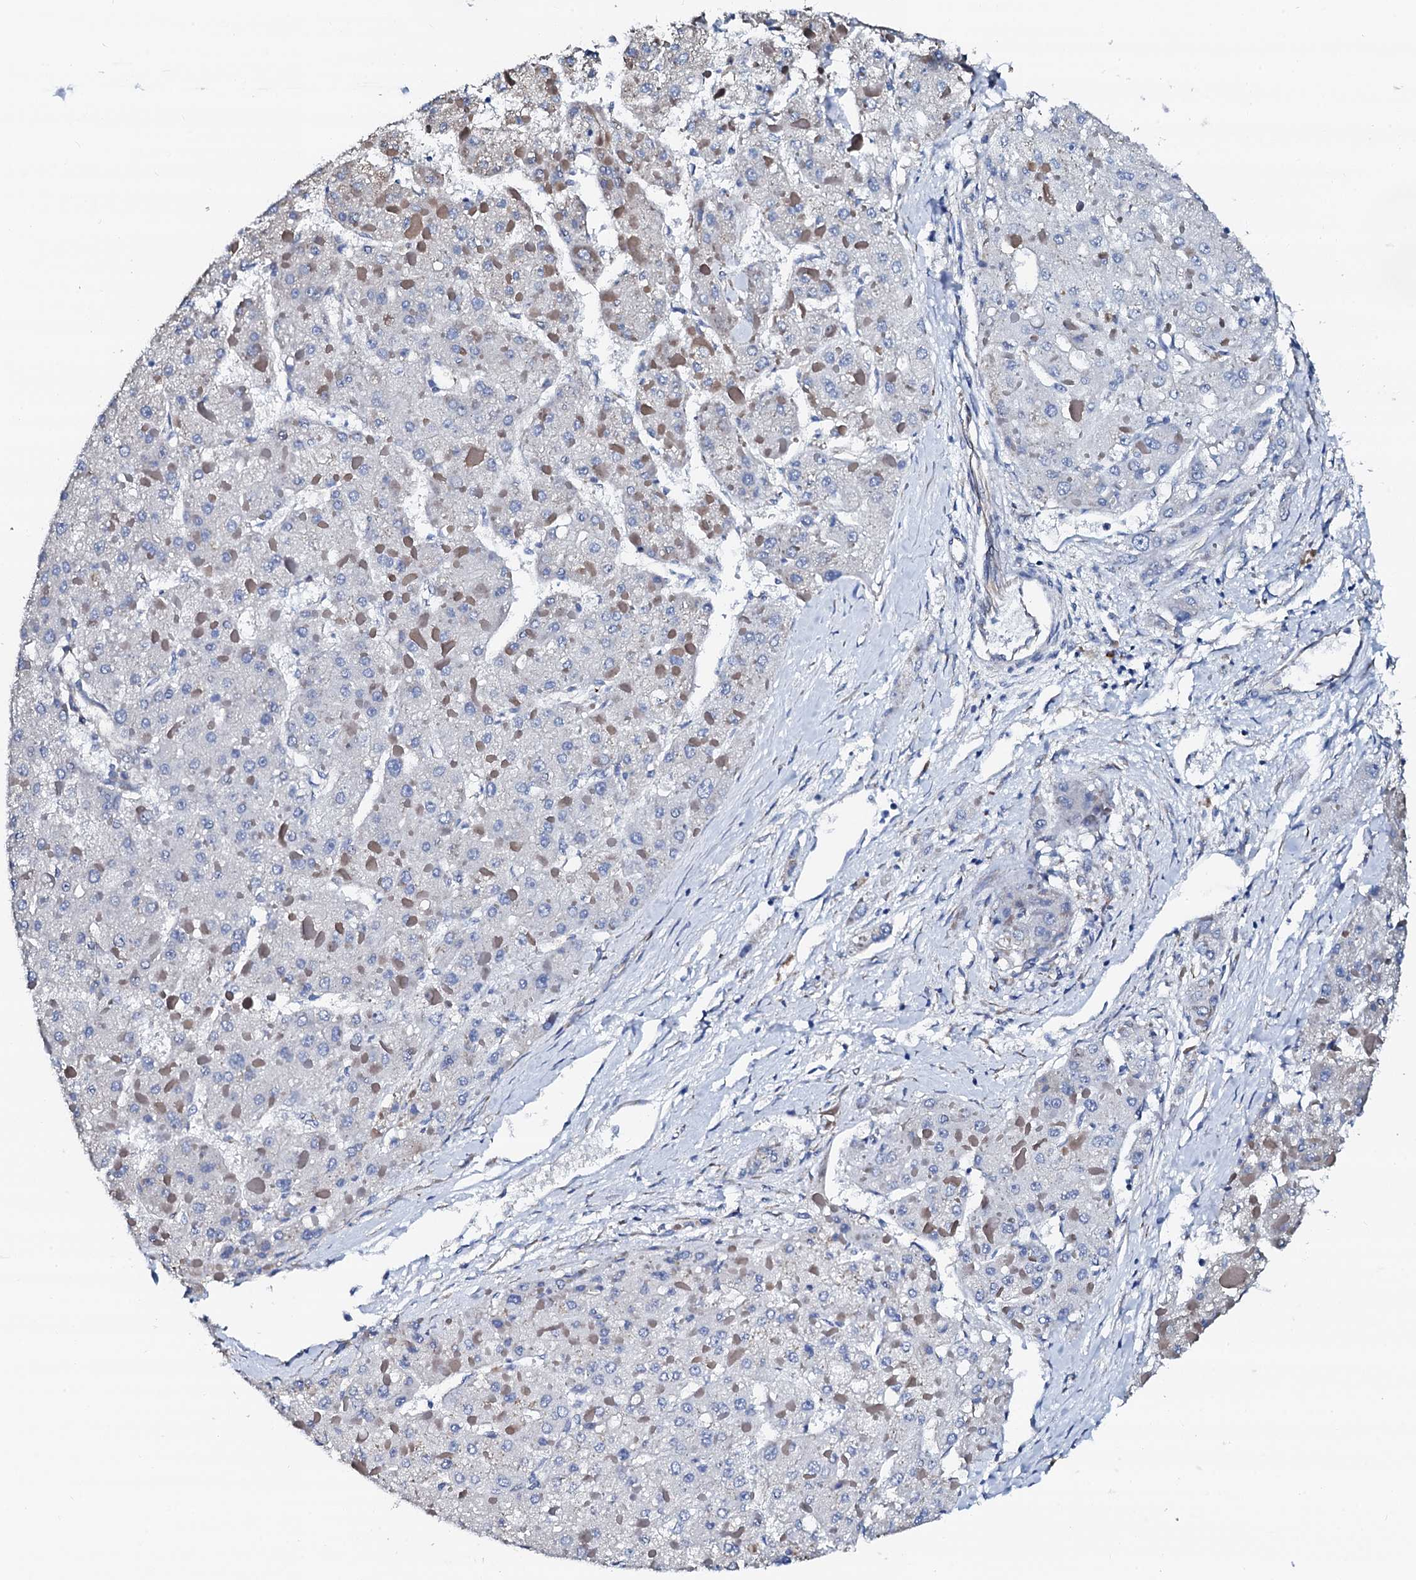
{"staining": {"intensity": "negative", "quantity": "none", "location": "none"}, "tissue": "liver cancer", "cell_type": "Tumor cells", "image_type": "cancer", "snomed": [{"axis": "morphology", "description": "Carcinoma, Hepatocellular, NOS"}, {"axis": "topography", "description": "Liver"}], "caption": "Immunohistochemistry (IHC) micrograph of neoplastic tissue: liver hepatocellular carcinoma stained with DAB (3,3'-diaminobenzidine) exhibits no significant protein expression in tumor cells.", "gene": "AKAP3", "patient": {"sex": "female", "age": 73}}